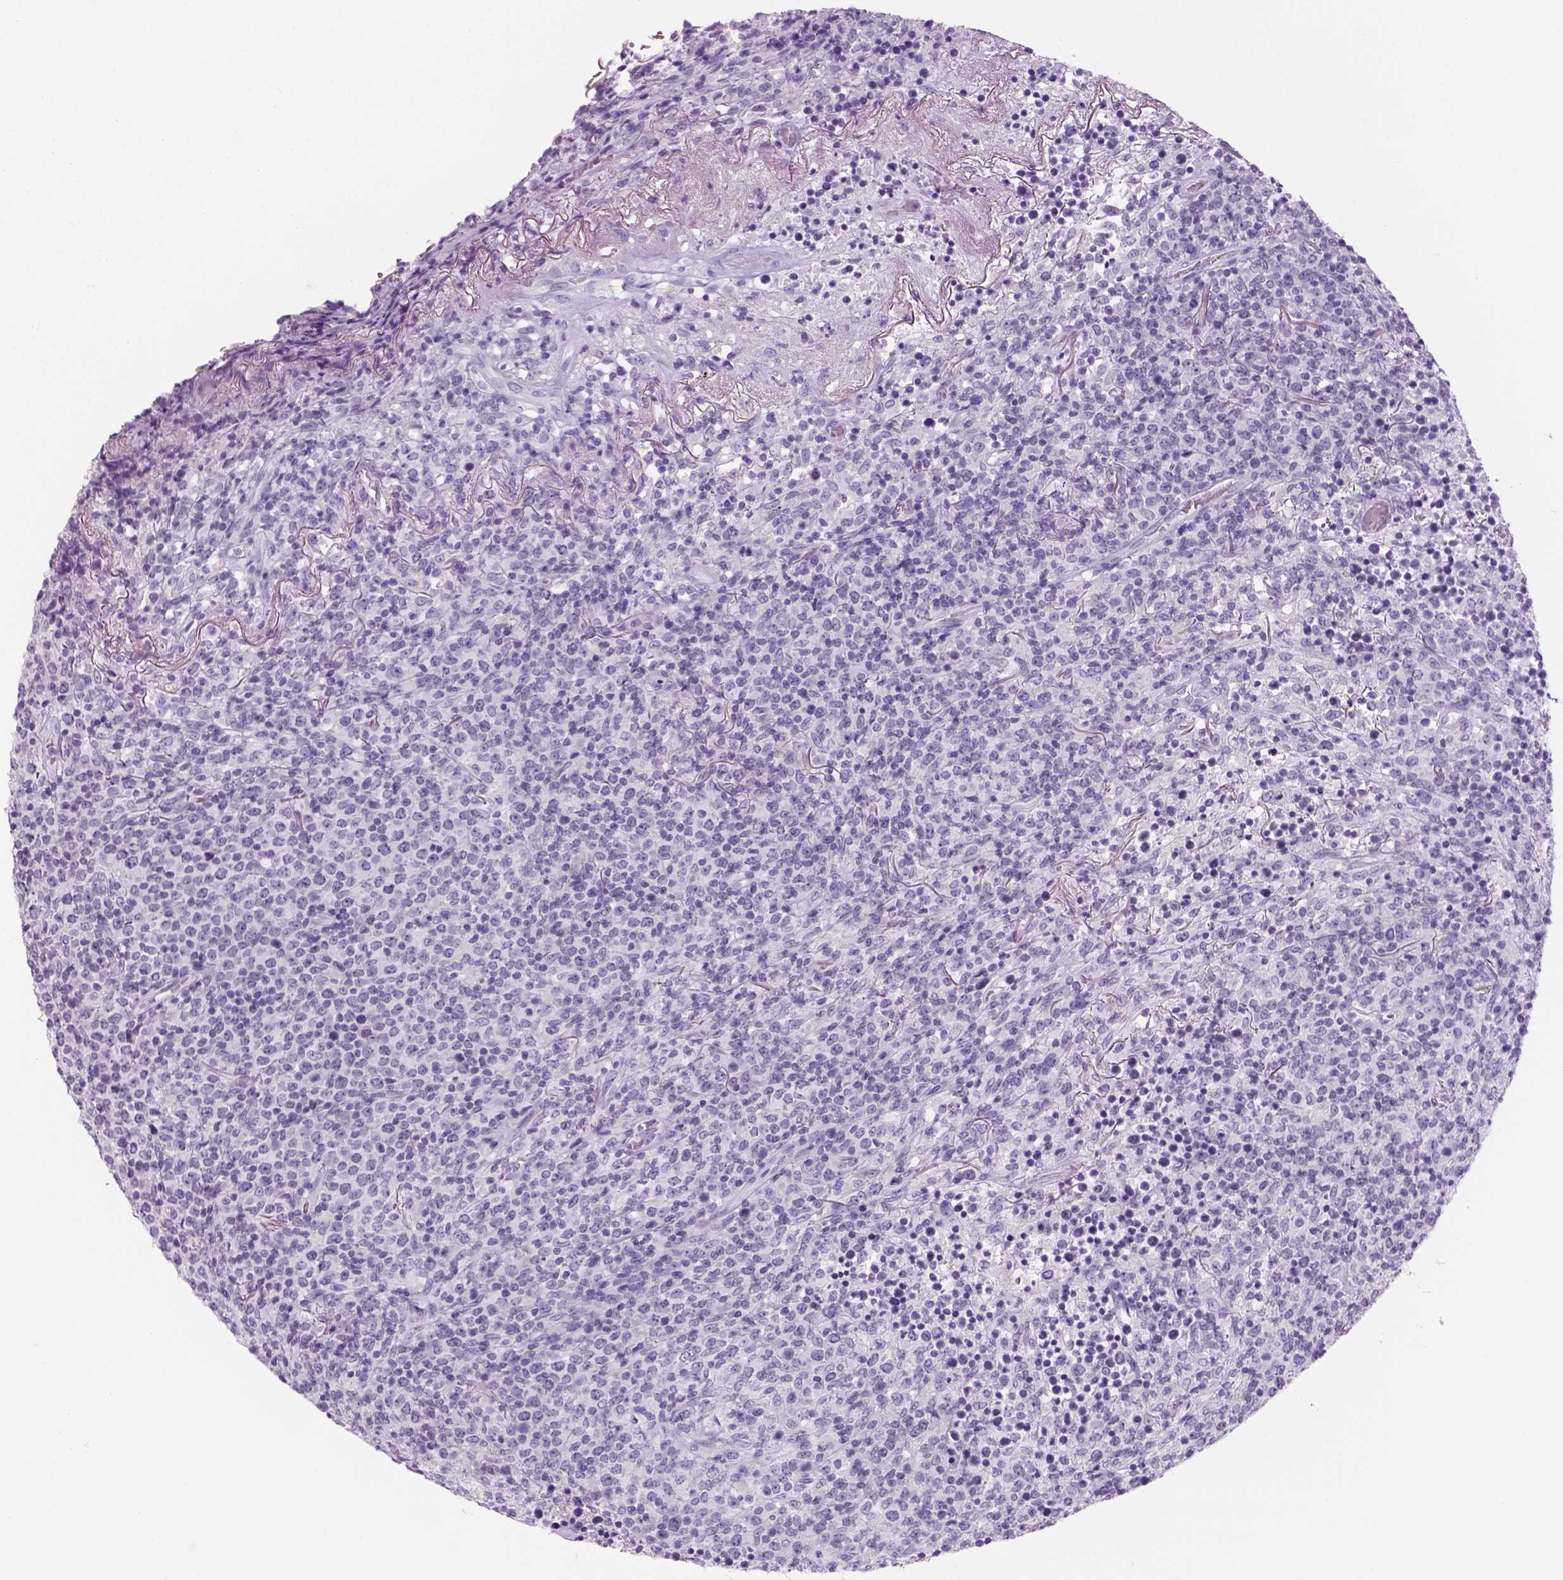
{"staining": {"intensity": "negative", "quantity": "none", "location": "none"}, "tissue": "lymphoma", "cell_type": "Tumor cells", "image_type": "cancer", "snomed": [{"axis": "morphology", "description": "Malignant lymphoma, non-Hodgkin's type, High grade"}, {"axis": "topography", "description": "Lung"}], "caption": "The histopathology image exhibits no significant staining in tumor cells of malignant lymphoma, non-Hodgkin's type (high-grade).", "gene": "KRTAP11-1", "patient": {"sex": "male", "age": 79}}